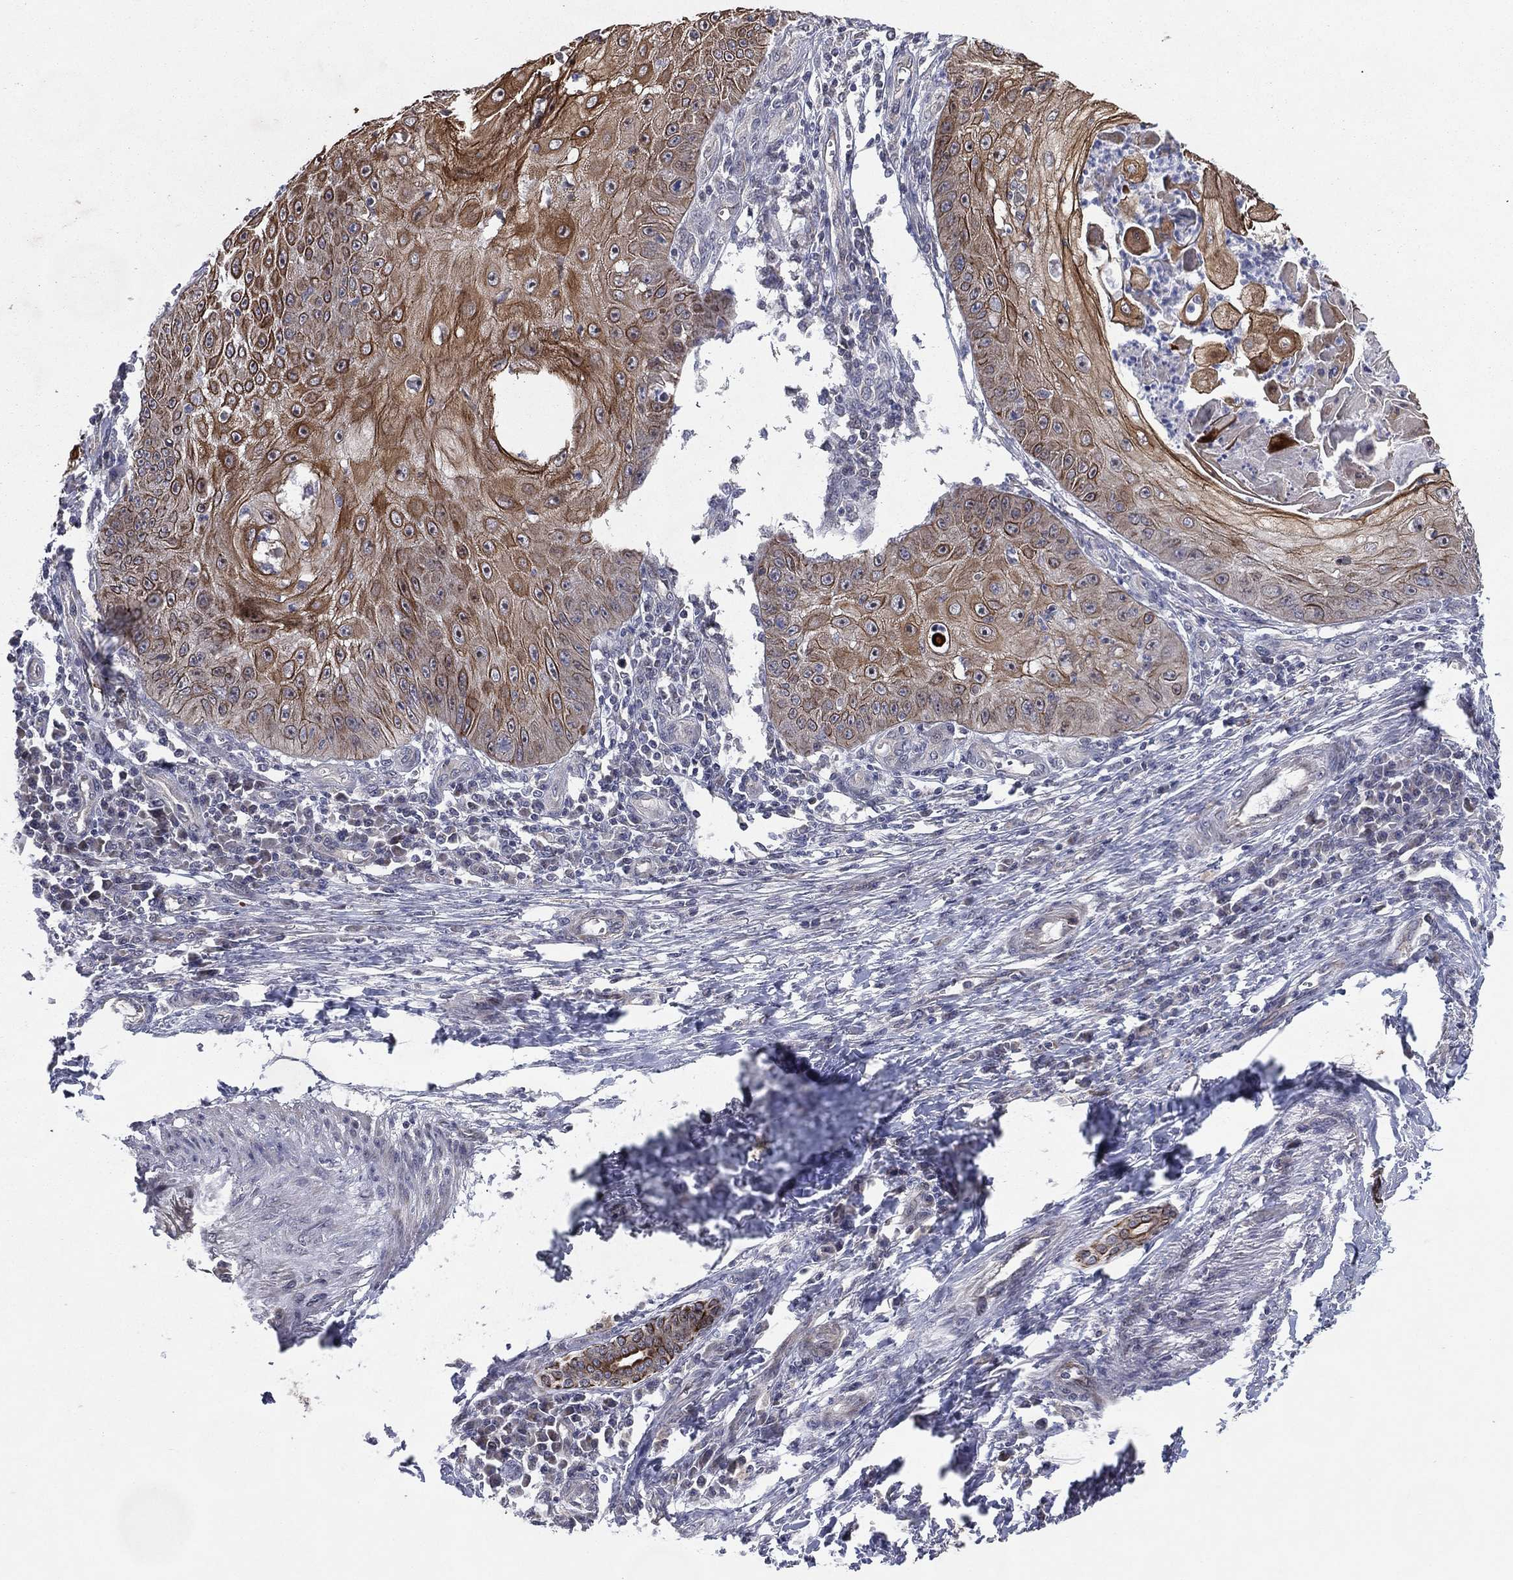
{"staining": {"intensity": "strong", "quantity": "<25%", "location": "cytoplasmic/membranous"}, "tissue": "skin cancer", "cell_type": "Tumor cells", "image_type": "cancer", "snomed": [{"axis": "morphology", "description": "Squamous cell carcinoma, NOS"}, {"axis": "topography", "description": "Skin"}], "caption": "Protein expression analysis of squamous cell carcinoma (skin) exhibits strong cytoplasmic/membranous positivity in approximately <25% of tumor cells.", "gene": "KAT14", "patient": {"sex": "male", "age": 70}}